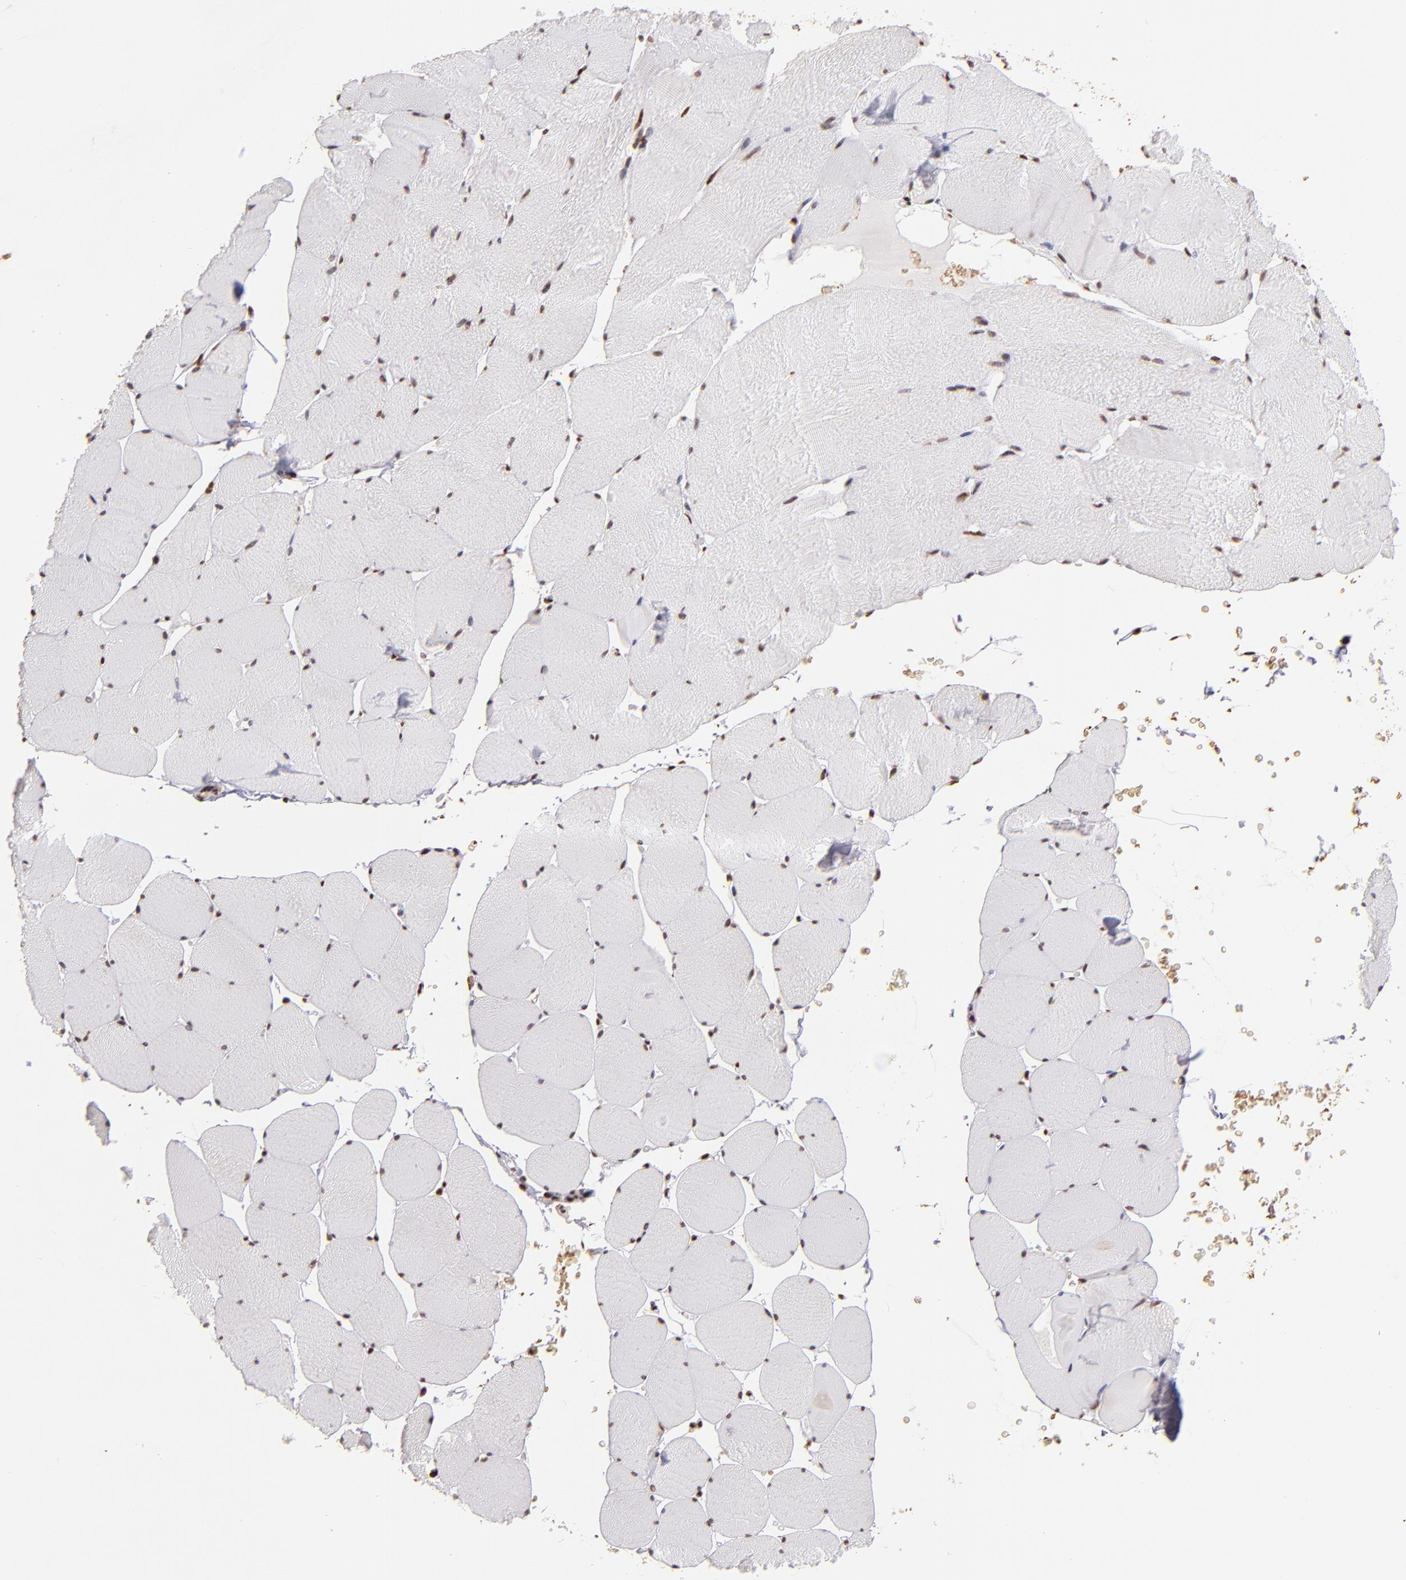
{"staining": {"intensity": "moderate", "quantity": ">75%", "location": "nuclear"}, "tissue": "skeletal muscle", "cell_type": "Myocytes", "image_type": "normal", "snomed": [{"axis": "morphology", "description": "Normal tissue, NOS"}, {"axis": "topography", "description": "Skeletal muscle"}], "caption": "Immunohistochemical staining of unremarkable human skeletal muscle displays medium levels of moderate nuclear staining in about >75% of myocytes. Using DAB (brown) and hematoxylin (blue) stains, captured at high magnification using brightfield microscopy.", "gene": "SP1", "patient": {"sex": "male", "age": 62}}